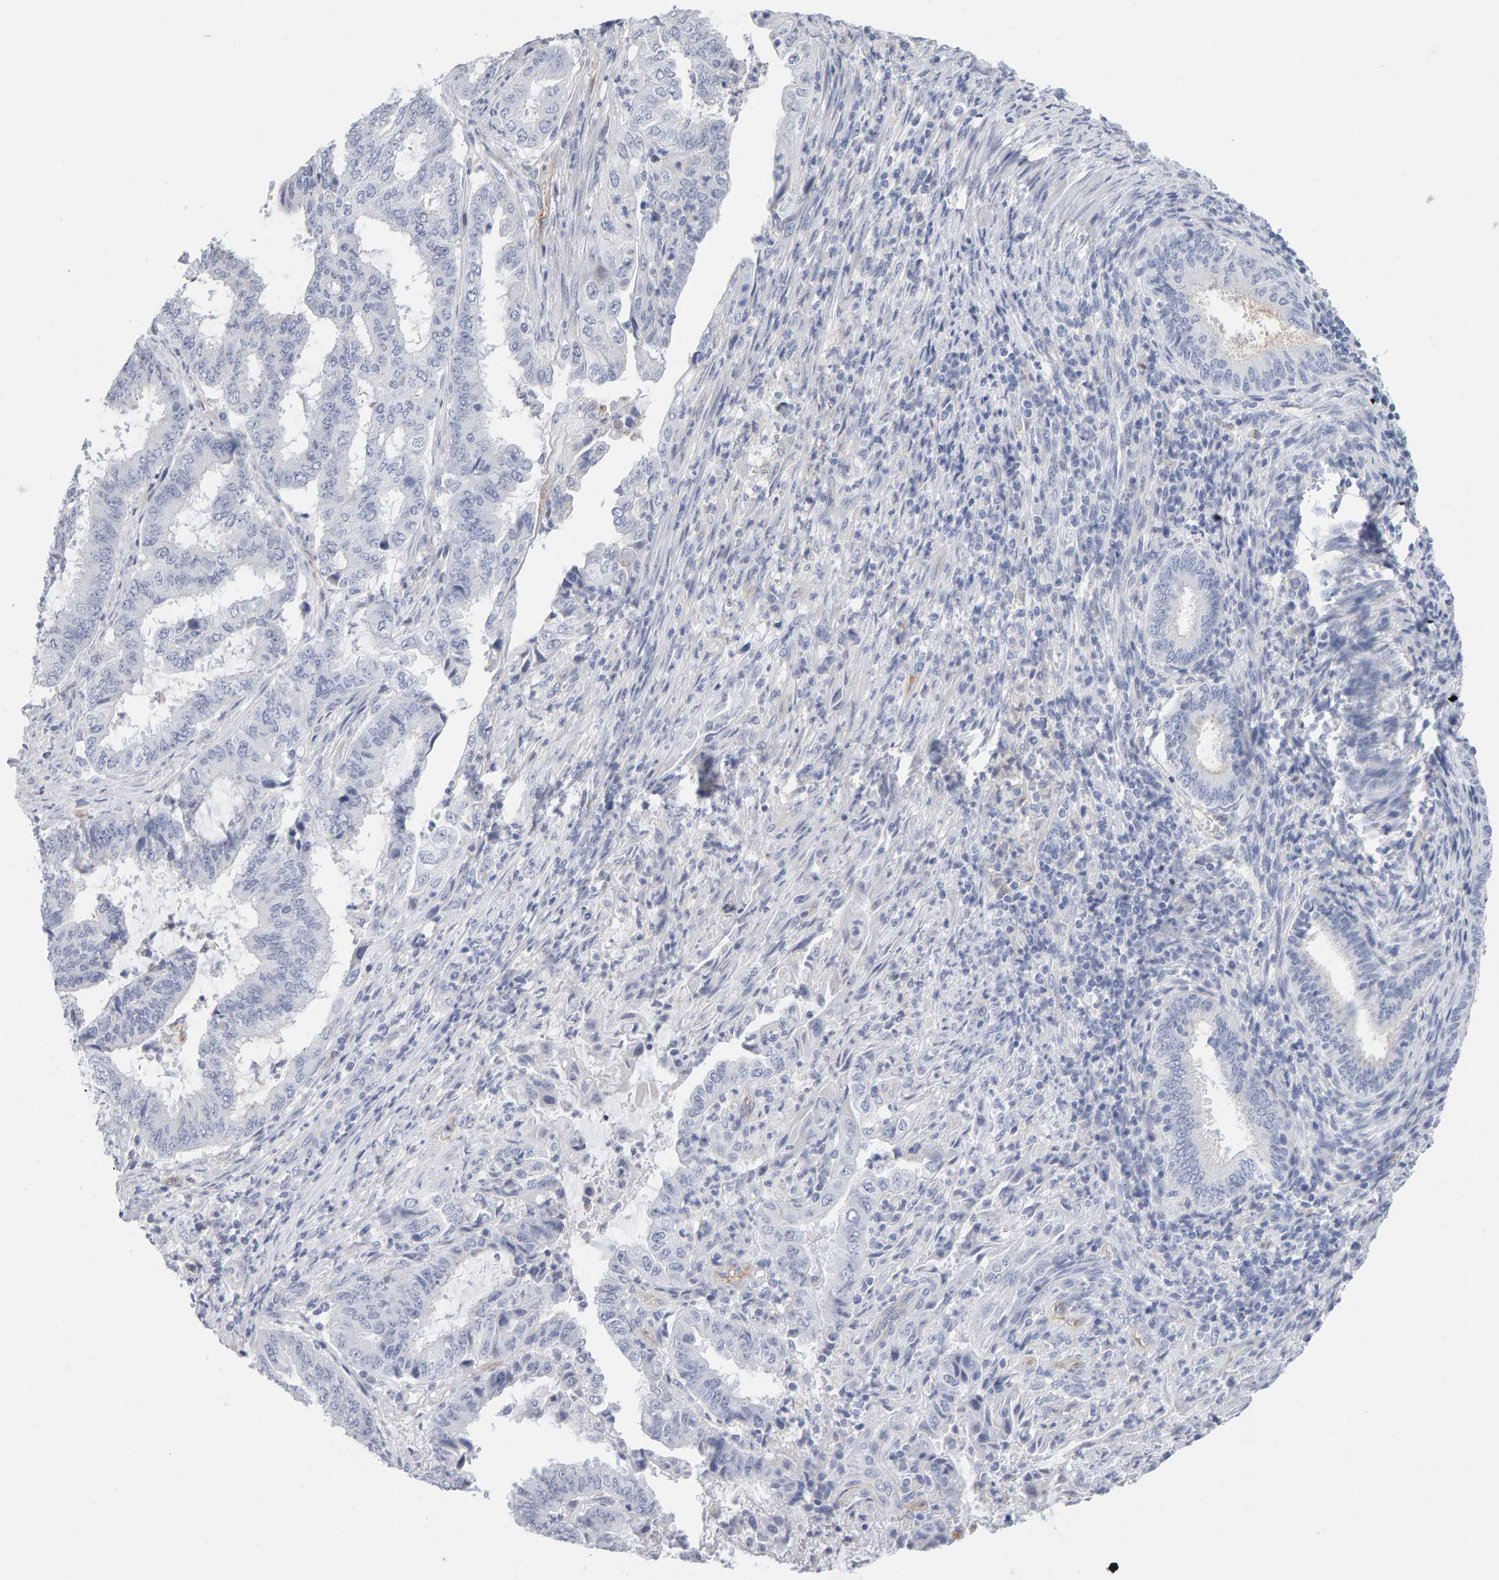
{"staining": {"intensity": "negative", "quantity": "none", "location": "none"}, "tissue": "endometrial cancer", "cell_type": "Tumor cells", "image_type": "cancer", "snomed": [{"axis": "morphology", "description": "Adenocarcinoma, NOS"}, {"axis": "topography", "description": "Endometrium"}], "caption": "This is an immunohistochemistry micrograph of human endometrial cancer. There is no staining in tumor cells.", "gene": "METRNL", "patient": {"sex": "female", "age": 51}}